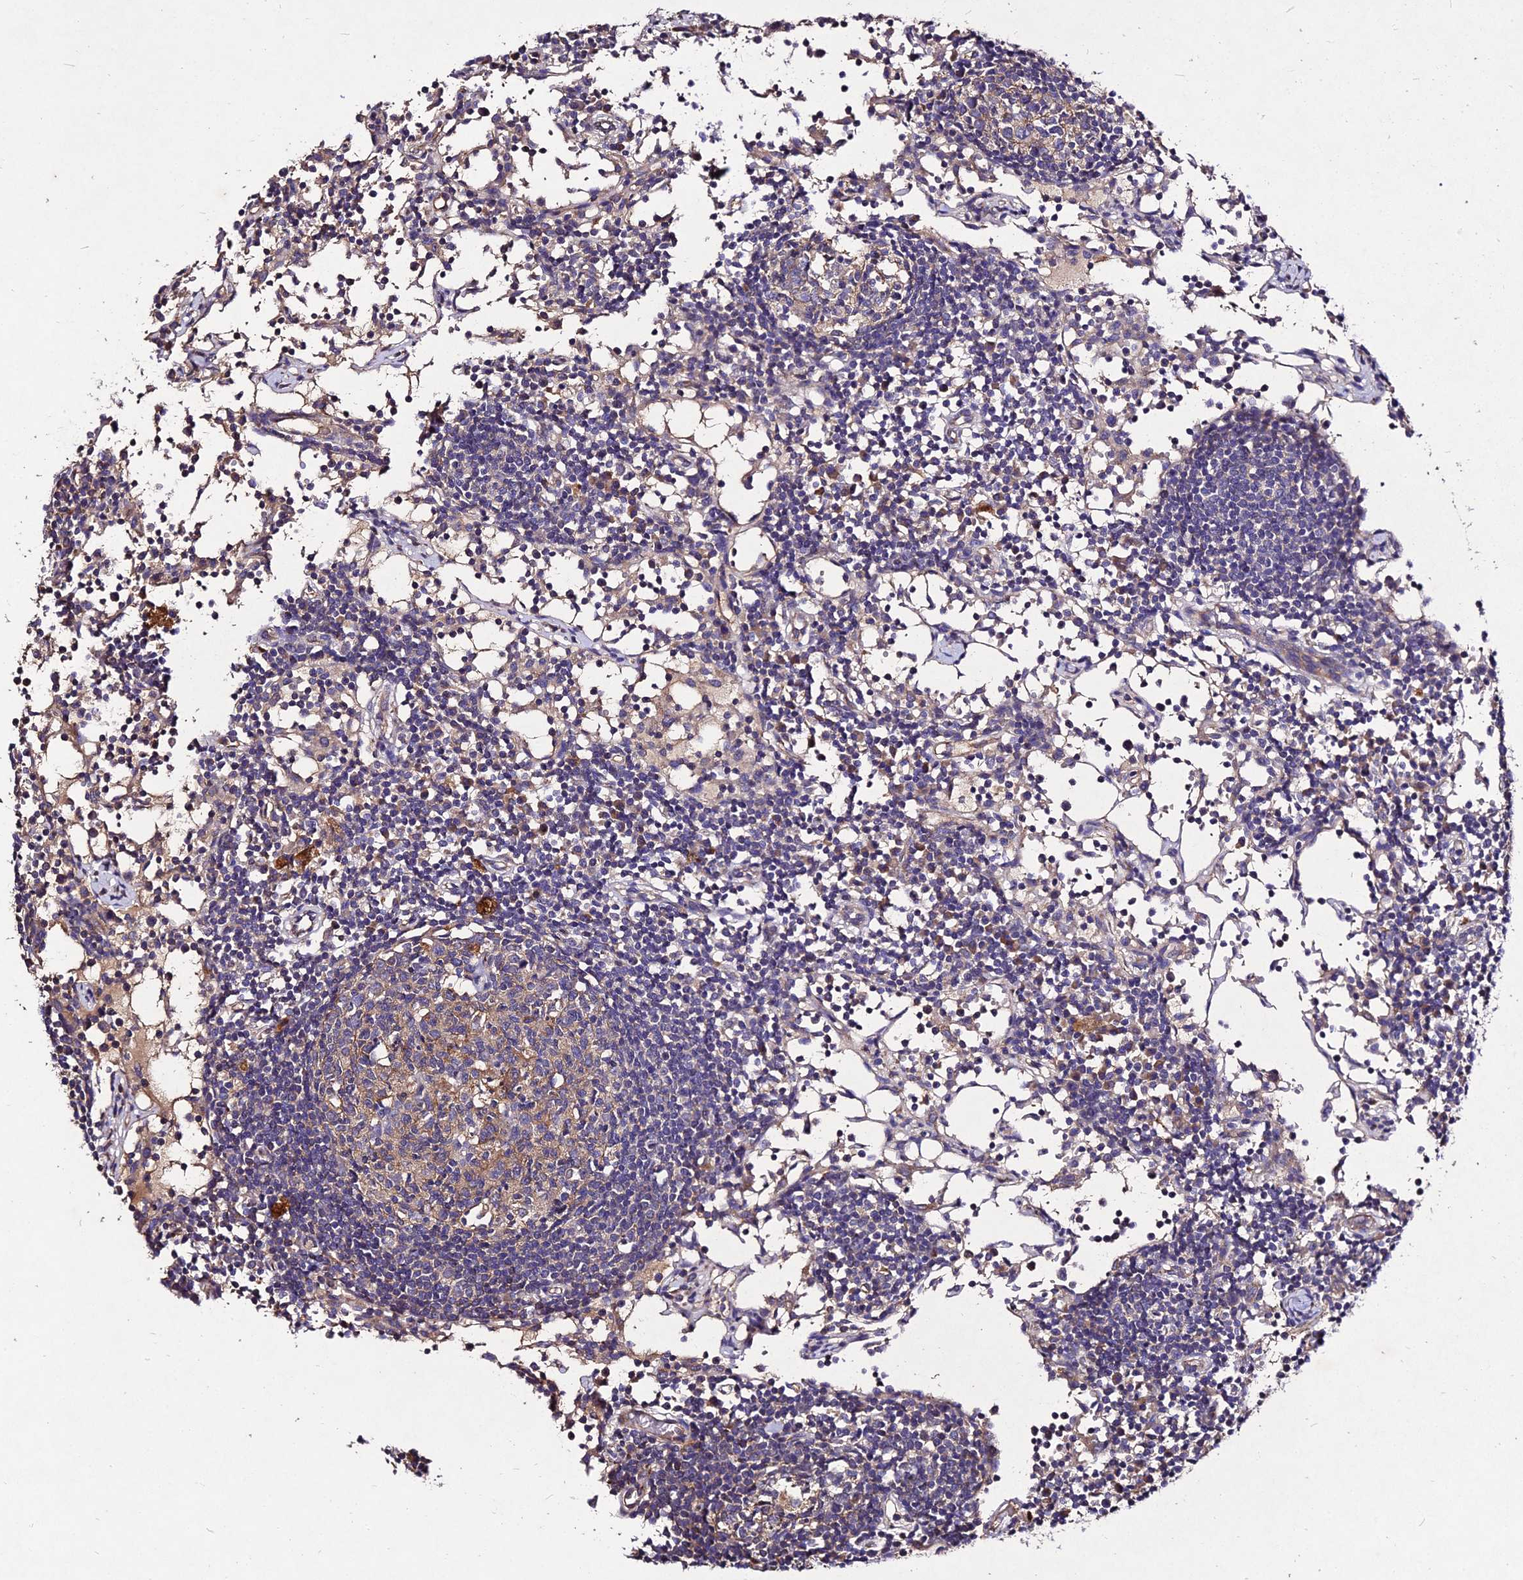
{"staining": {"intensity": "weak", "quantity": "25%-75%", "location": "cytoplasmic/membranous"}, "tissue": "lymph node", "cell_type": "Germinal center cells", "image_type": "normal", "snomed": [{"axis": "morphology", "description": "Normal tissue, NOS"}, {"axis": "topography", "description": "Lymph node"}], "caption": "Immunohistochemistry staining of normal lymph node, which shows low levels of weak cytoplasmic/membranous expression in approximately 25%-75% of germinal center cells indicating weak cytoplasmic/membranous protein staining. The staining was performed using DAB (brown) for protein detection and nuclei were counterstained in hematoxylin (blue).", "gene": "AP3M1", "patient": {"sex": "female", "age": 55}}